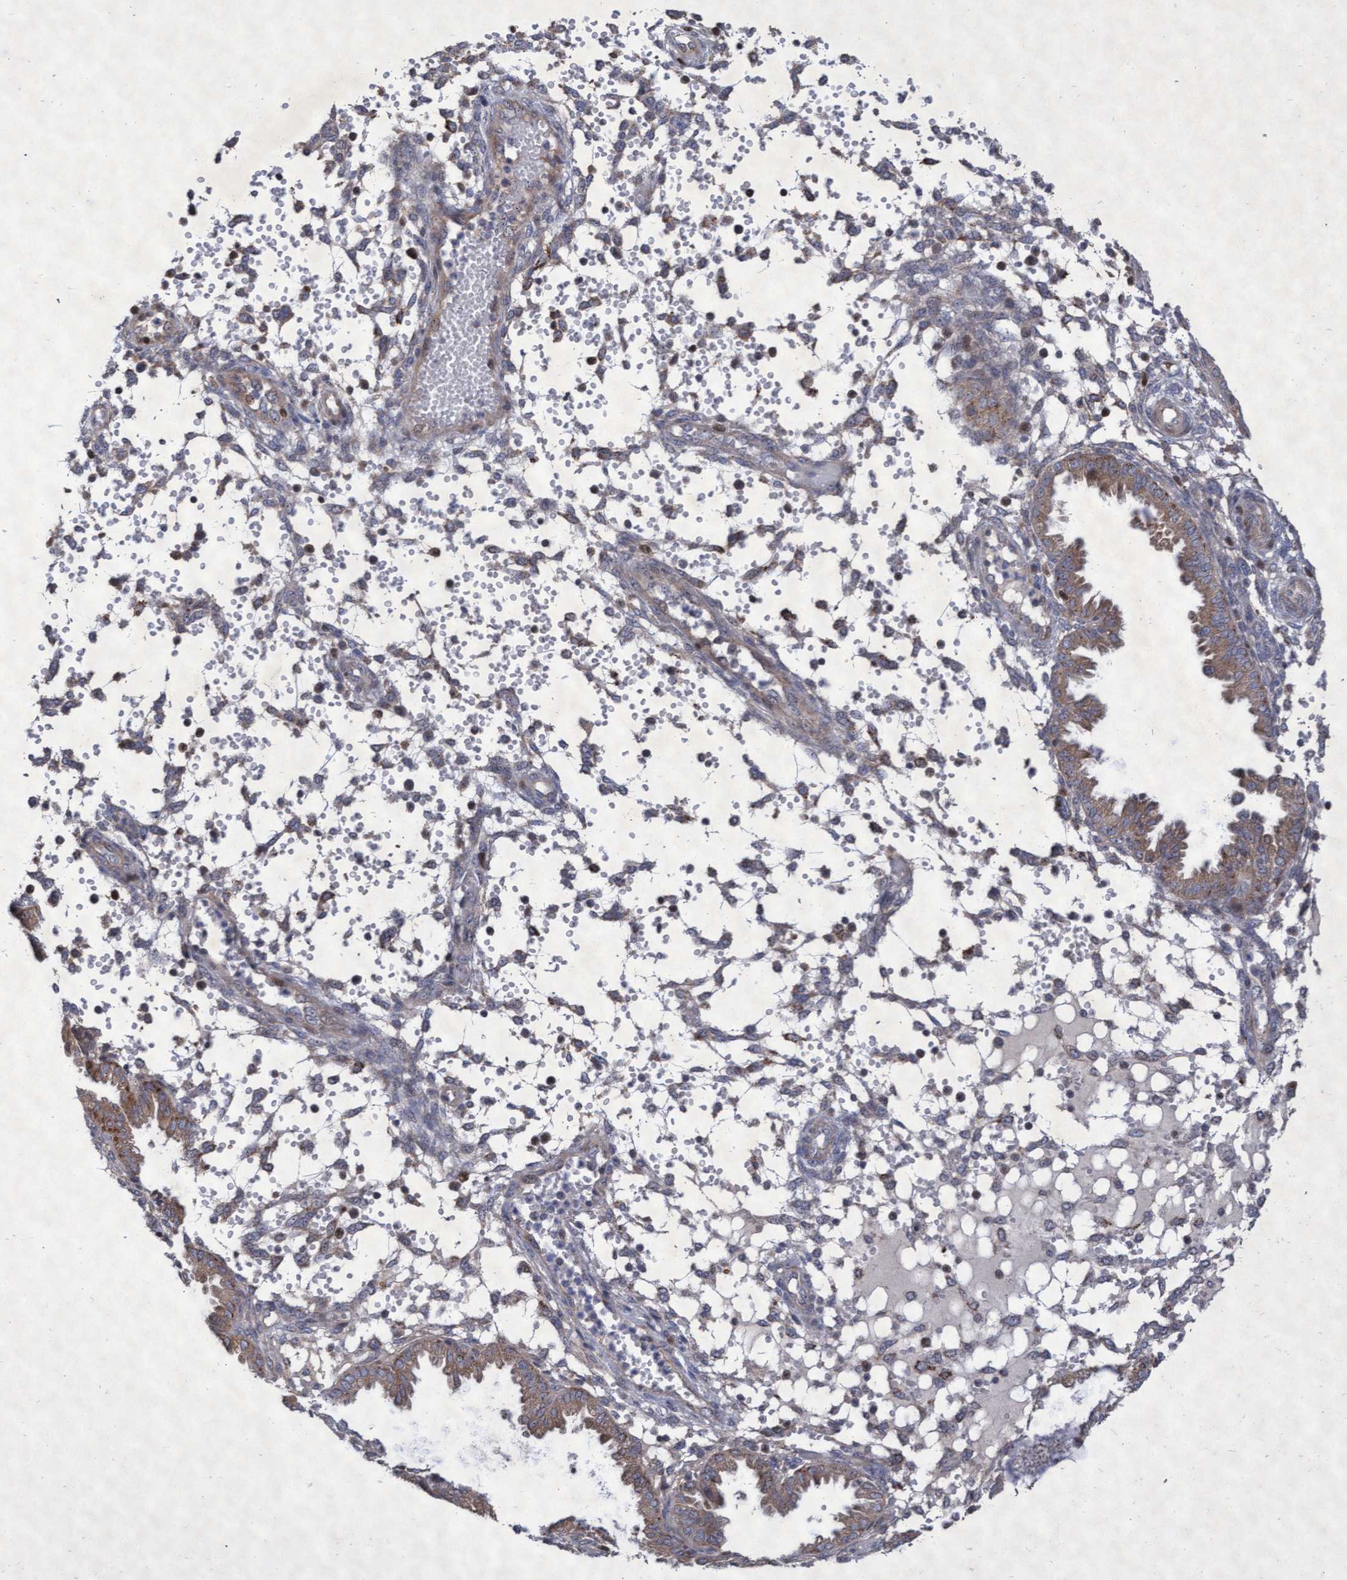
{"staining": {"intensity": "weak", "quantity": "25%-75%", "location": "cytoplasmic/membranous"}, "tissue": "endometrium", "cell_type": "Cells in endometrial stroma", "image_type": "normal", "snomed": [{"axis": "morphology", "description": "Normal tissue, NOS"}, {"axis": "topography", "description": "Endometrium"}], "caption": "High-power microscopy captured an IHC histopathology image of benign endometrium, revealing weak cytoplasmic/membranous staining in approximately 25%-75% of cells in endometrial stroma.", "gene": "ABCF2", "patient": {"sex": "female", "age": 33}}